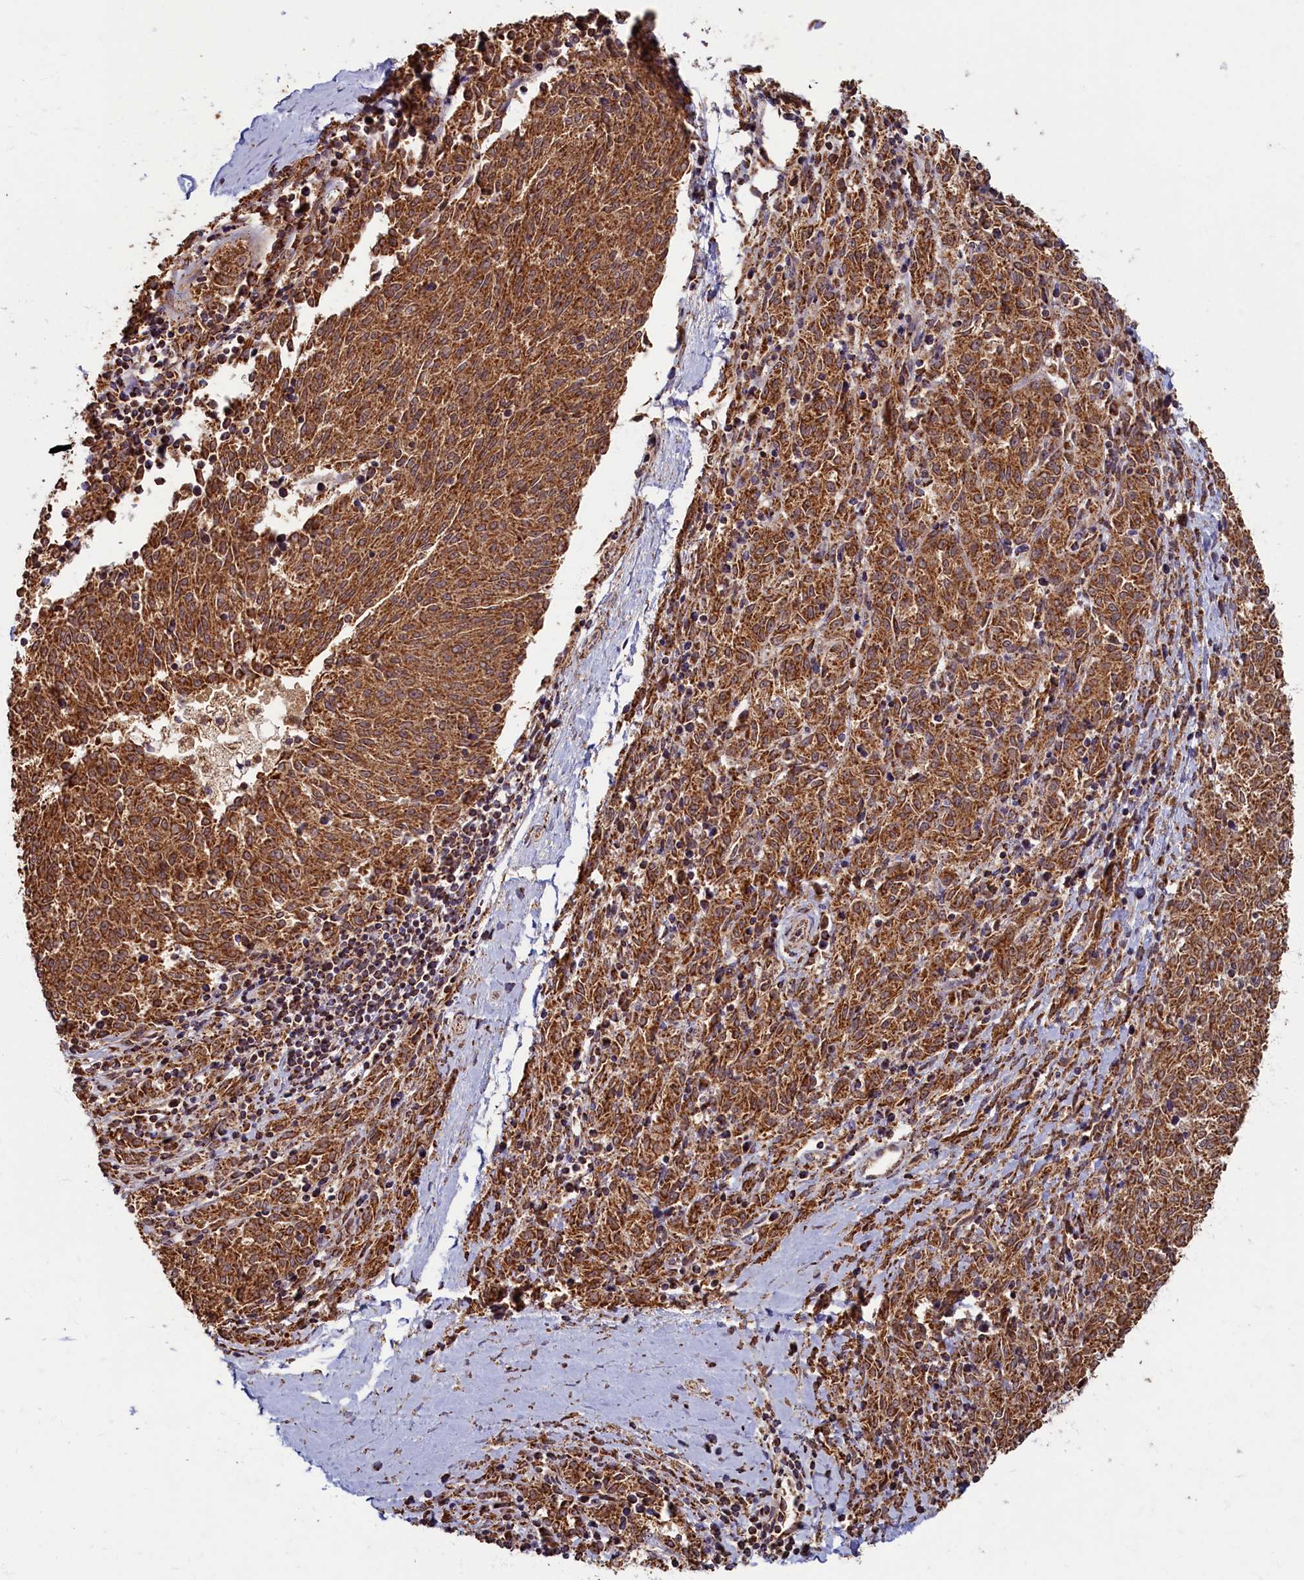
{"staining": {"intensity": "strong", "quantity": ">75%", "location": "cytoplasmic/membranous"}, "tissue": "melanoma", "cell_type": "Tumor cells", "image_type": "cancer", "snomed": [{"axis": "morphology", "description": "Malignant melanoma, NOS"}, {"axis": "topography", "description": "Skin"}], "caption": "Tumor cells show high levels of strong cytoplasmic/membranous staining in approximately >75% of cells in human malignant melanoma.", "gene": "SPR", "patient": {"sex": "female", "age": 72}}